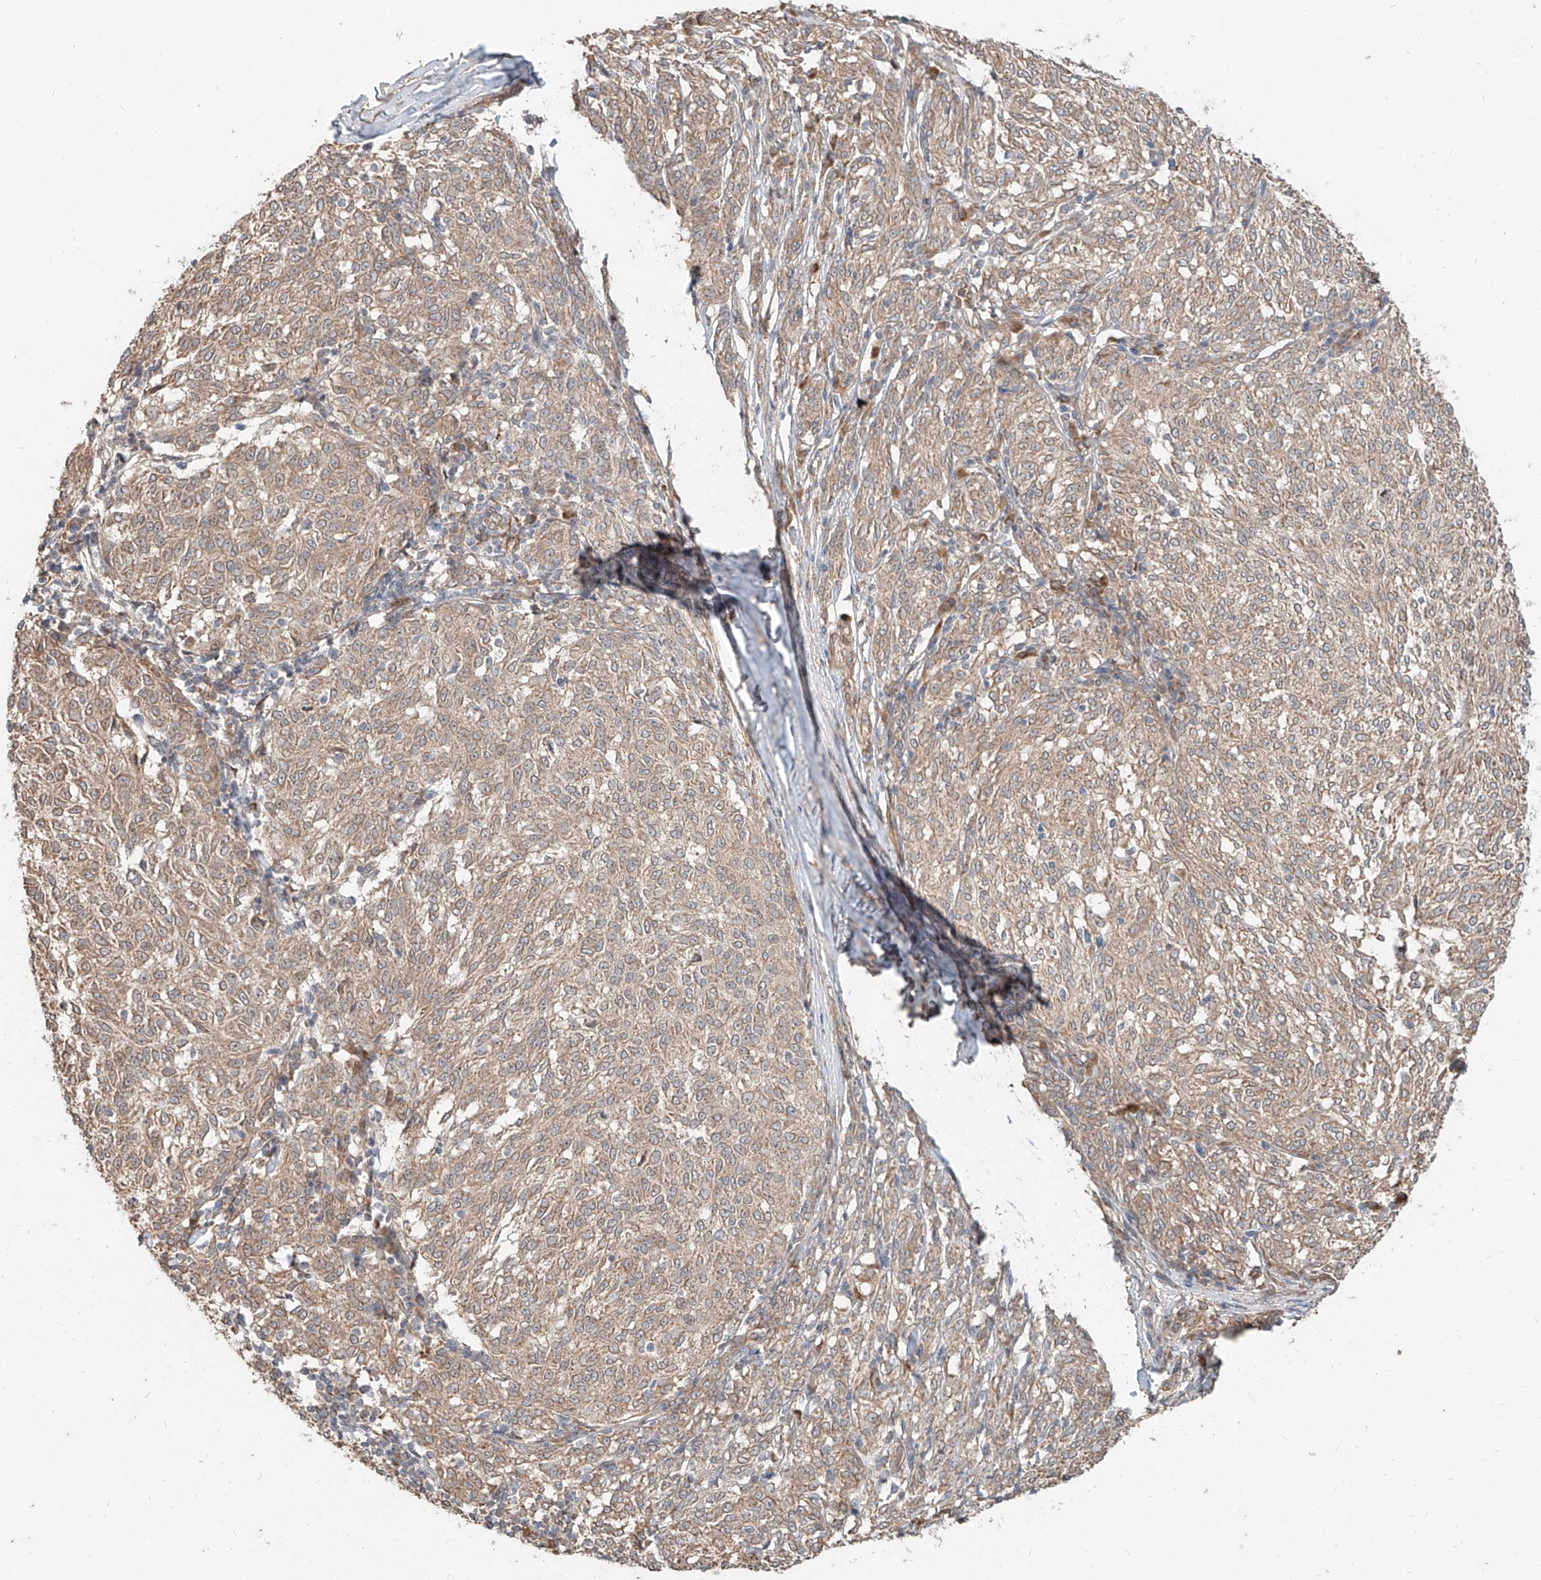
{"staining": {"intensity": "weak", "quantity": "25%-75%", "location": "cytoplasmic/membranous"}, "tissue": "melanoma", "cell_type": "Tumor cells", "image_type": "cancer", "snomed": [{"axis": "morphology", "description": "Malignant melanoma, NOS"}, {"axis": "topography", "description": "Skin"}], "caption": "IHC of melanoma demonstrates low levels of weak cytoplasmic/membranous expression in approximately 25%-75% of tumor cells.", "gene": "STX19", "patient": {"sex": "female", "age": 72}}